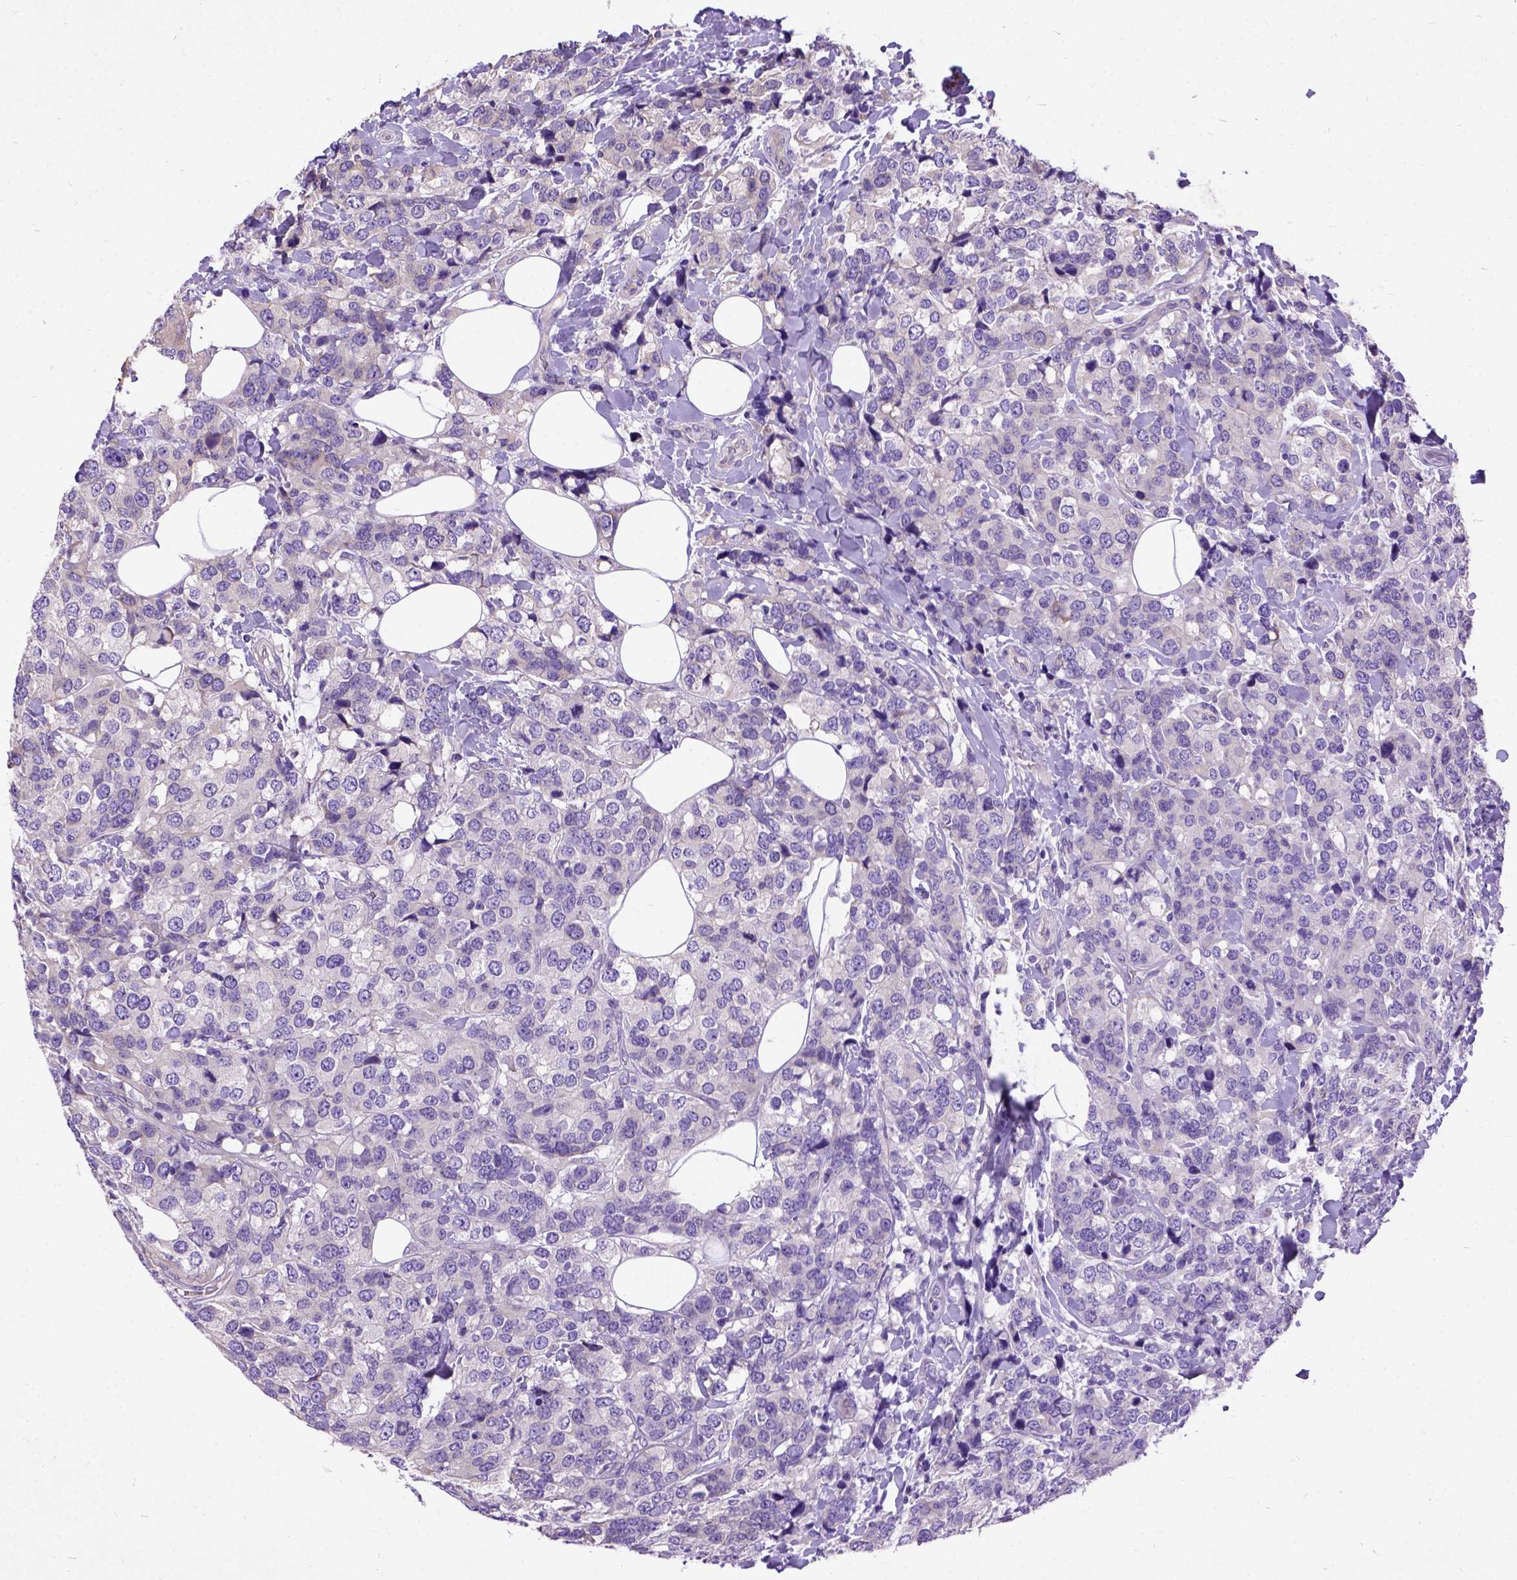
{"staining": {"intensity": "negative", "quantity": "none", "location": "none"}, "tissue": "breast cancer", "cell_type": "Tumor cells", "image_type": "cancer", "snomed": [{"axis": "morphology", "description": "Lobular carcinoma"}, {"axis": "topography", "description": "Breast"}], "caption": "Breast lobular carcinoma was stained to show a protein in brown. There is no significant positivity in tumor cells.", "gene": "CFAP54", "patient": {"sex": "female", "age": 59}}